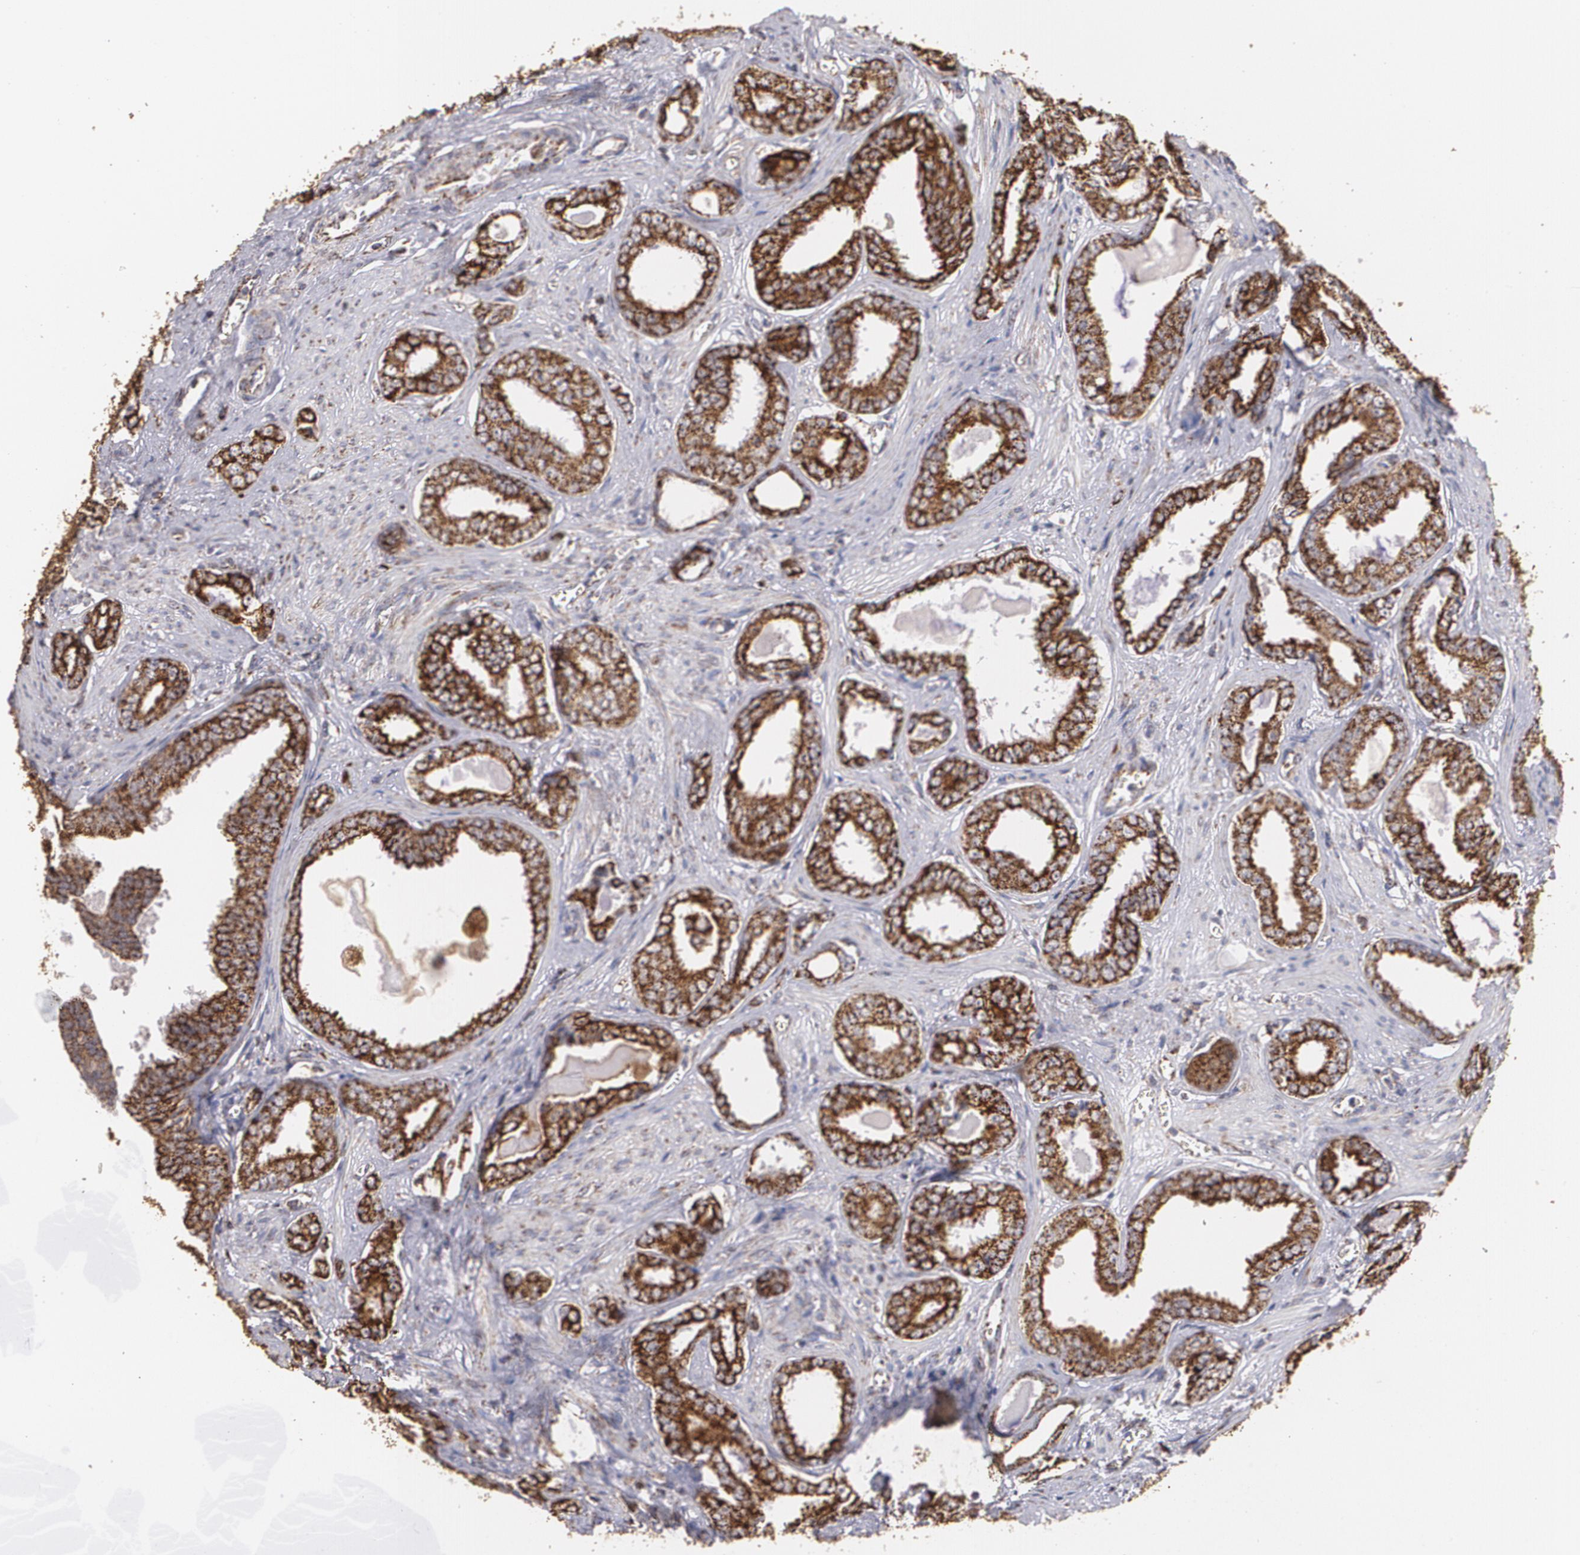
{"staining": {"intensity": "strong", "quantity": ">75%", "location": "cytoplasmic/membranous"}, "tissue": "prostate cancer", "cell_type": "Tumor cells", "image_type": "cancer", "snomed": [{"axis": "morphology", "description": "Adenocarcinoma, Medium grade"}, {"axis": "topography", "description": "Prostate"}], "caption": "A brown stain labels strong cytoplasmic/membranous expression of a protein in prostate adenocarcinoma (medium-grade) tumor cells.", "gene": "HSPD1", "patient": {"sex": "male", "age": 79}}